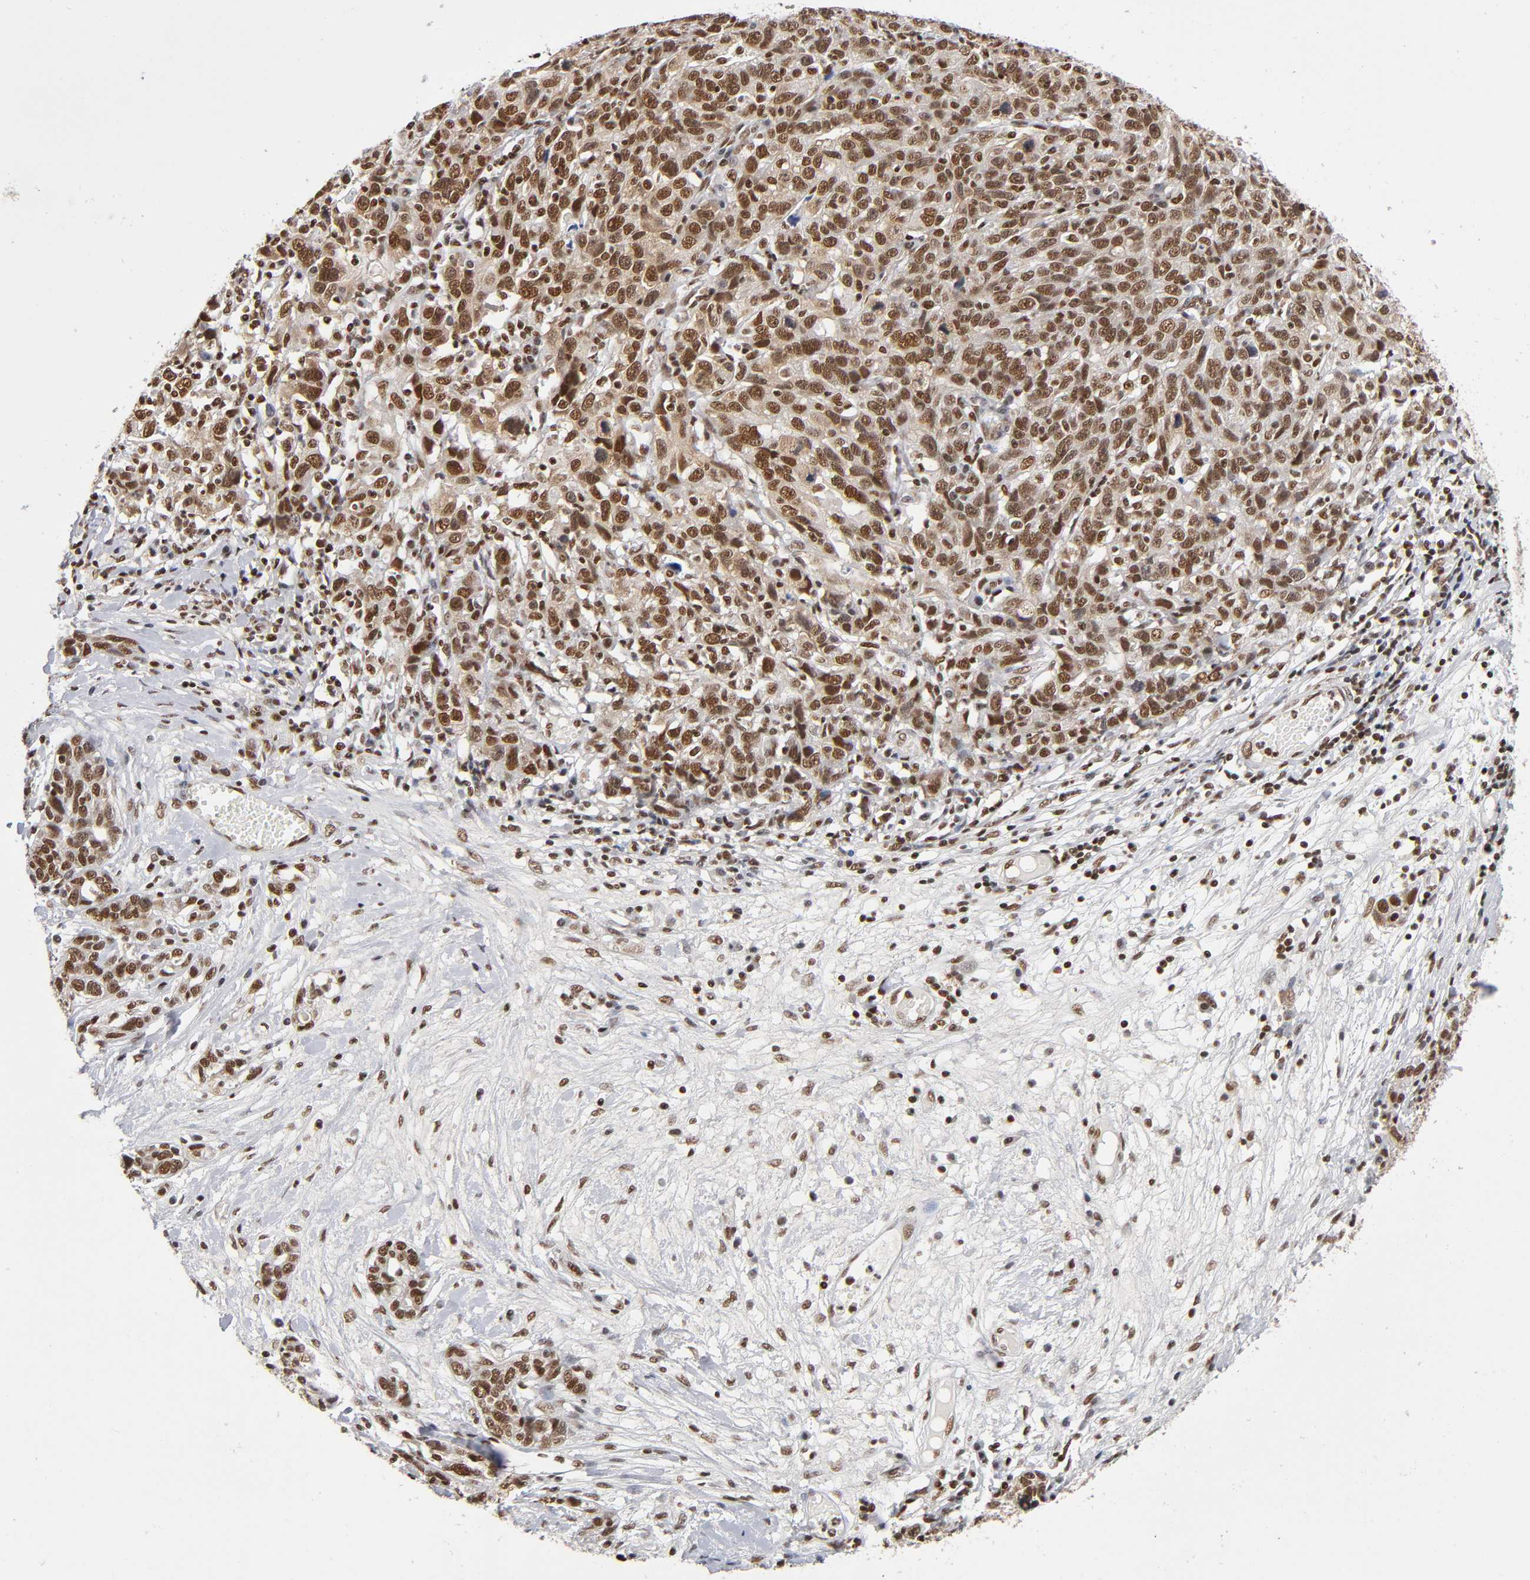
{"staining": {"intensity": "strong", "quantity": ">75%", "location": "nuclear"}, "tissue": "ovarian cancer", "cell_type": "Tumor cells", "image_type": "cancer", "snomed": [{"axis": "morphology", "description": "Cystadenocarcinoma, serous, NOS"}, {"axis": "topography", "description": "Ovary"}], "caption": "A photomicrograph of human ovarian serous cystadenocarcinoma stained for a protein exhibits strong nuclear brown staining in tumor cells.", "gene": "ILKAP", "patient": {"sex": "female", "age": 71}}